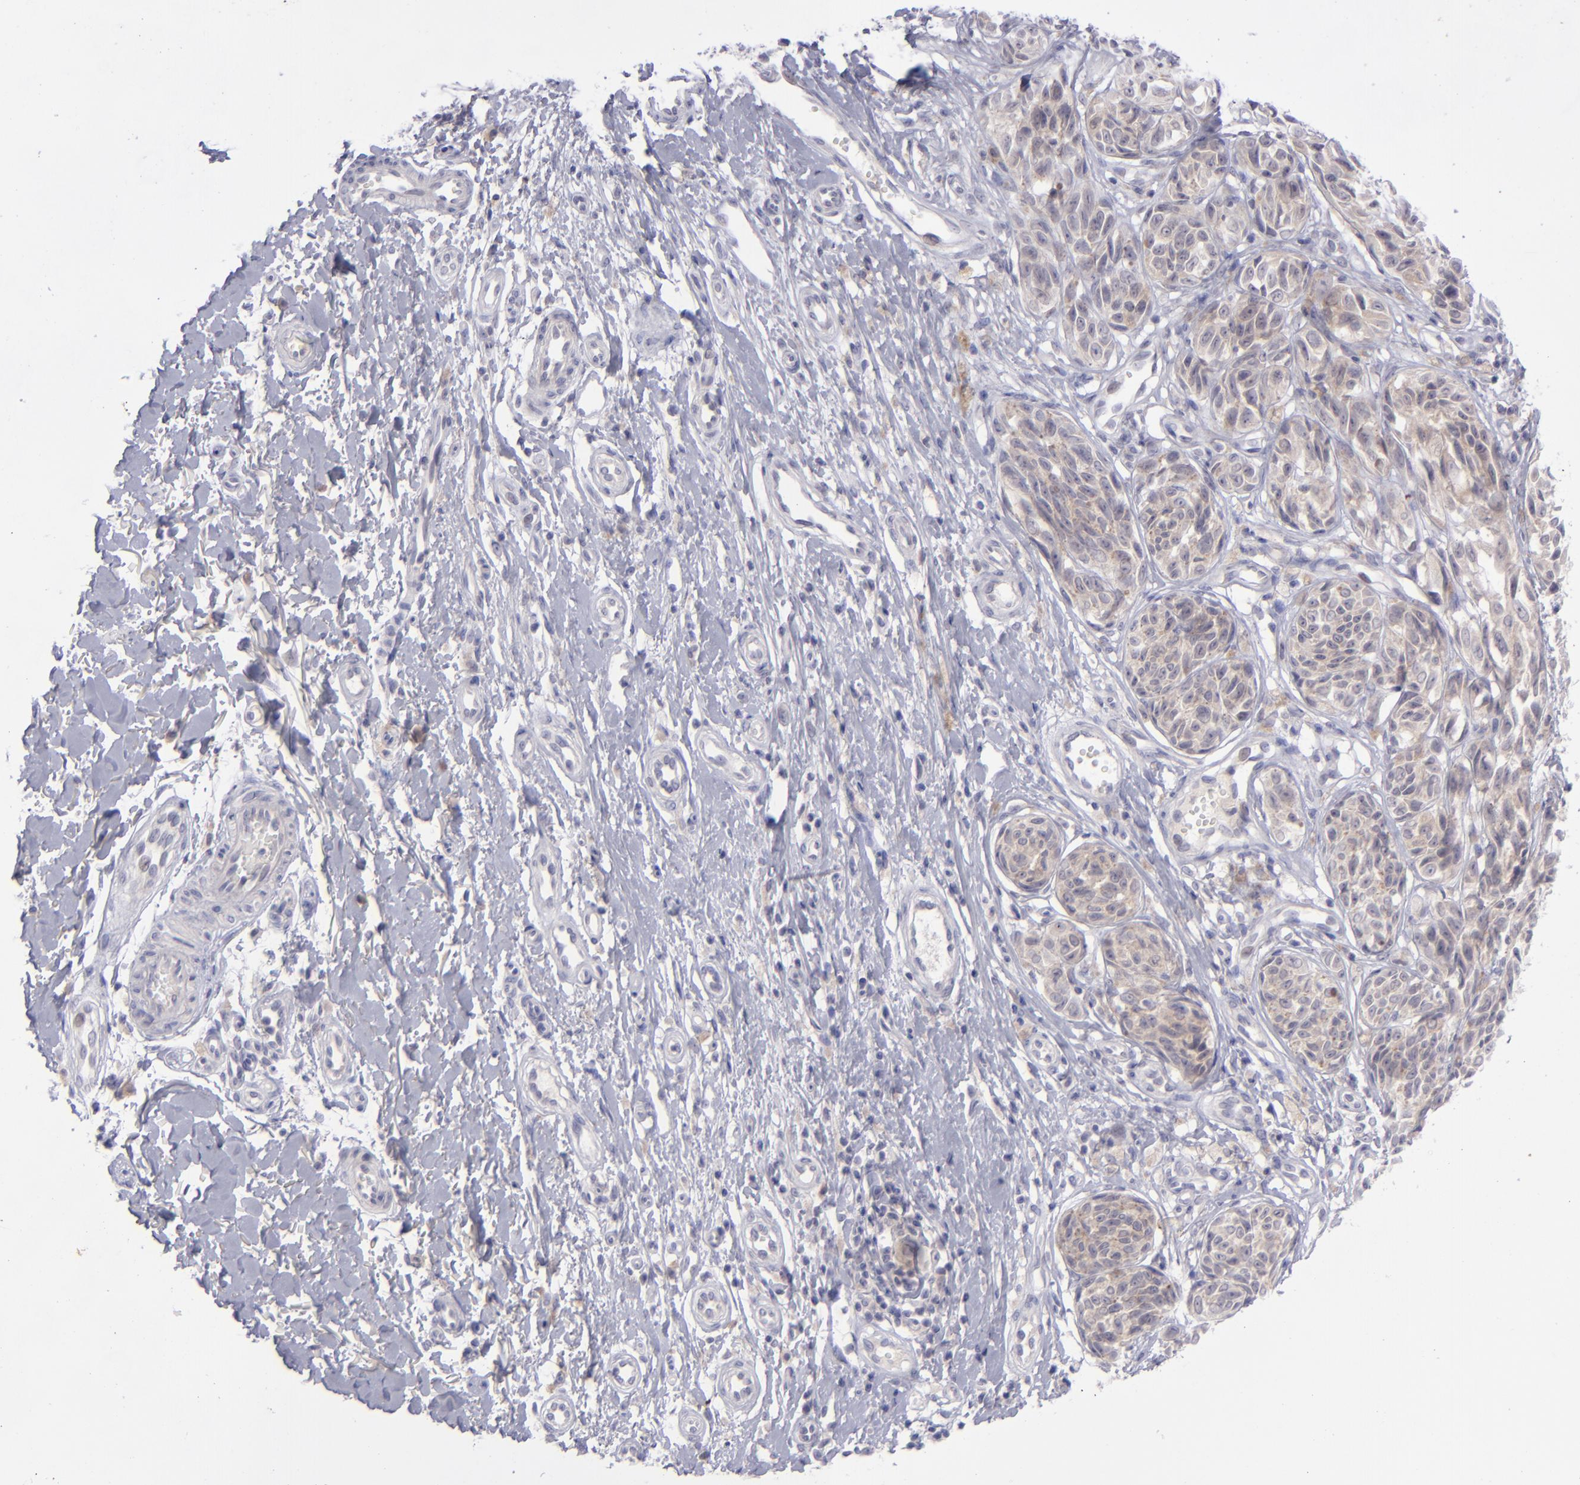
{"staining": {"intensity": "weak", "quantity": "25%-75%", "location": "cytoplasmic/membranous"}, "tissue": "melanoma", "cell_type": "Tumor cells", "image_type": "cancer", "snomed": [{"axis": "morphology", "description": "Malignant melanoma, NOS"}, {"axis": "topography", "description": "Skin"}], "caption": "Weak cytoplasmic/membranous protein expression is identified in about 25%-75% of tumor cells in melanoma.", "gene": "EVPL", "patient": {"sex": "male", "age": 67}}